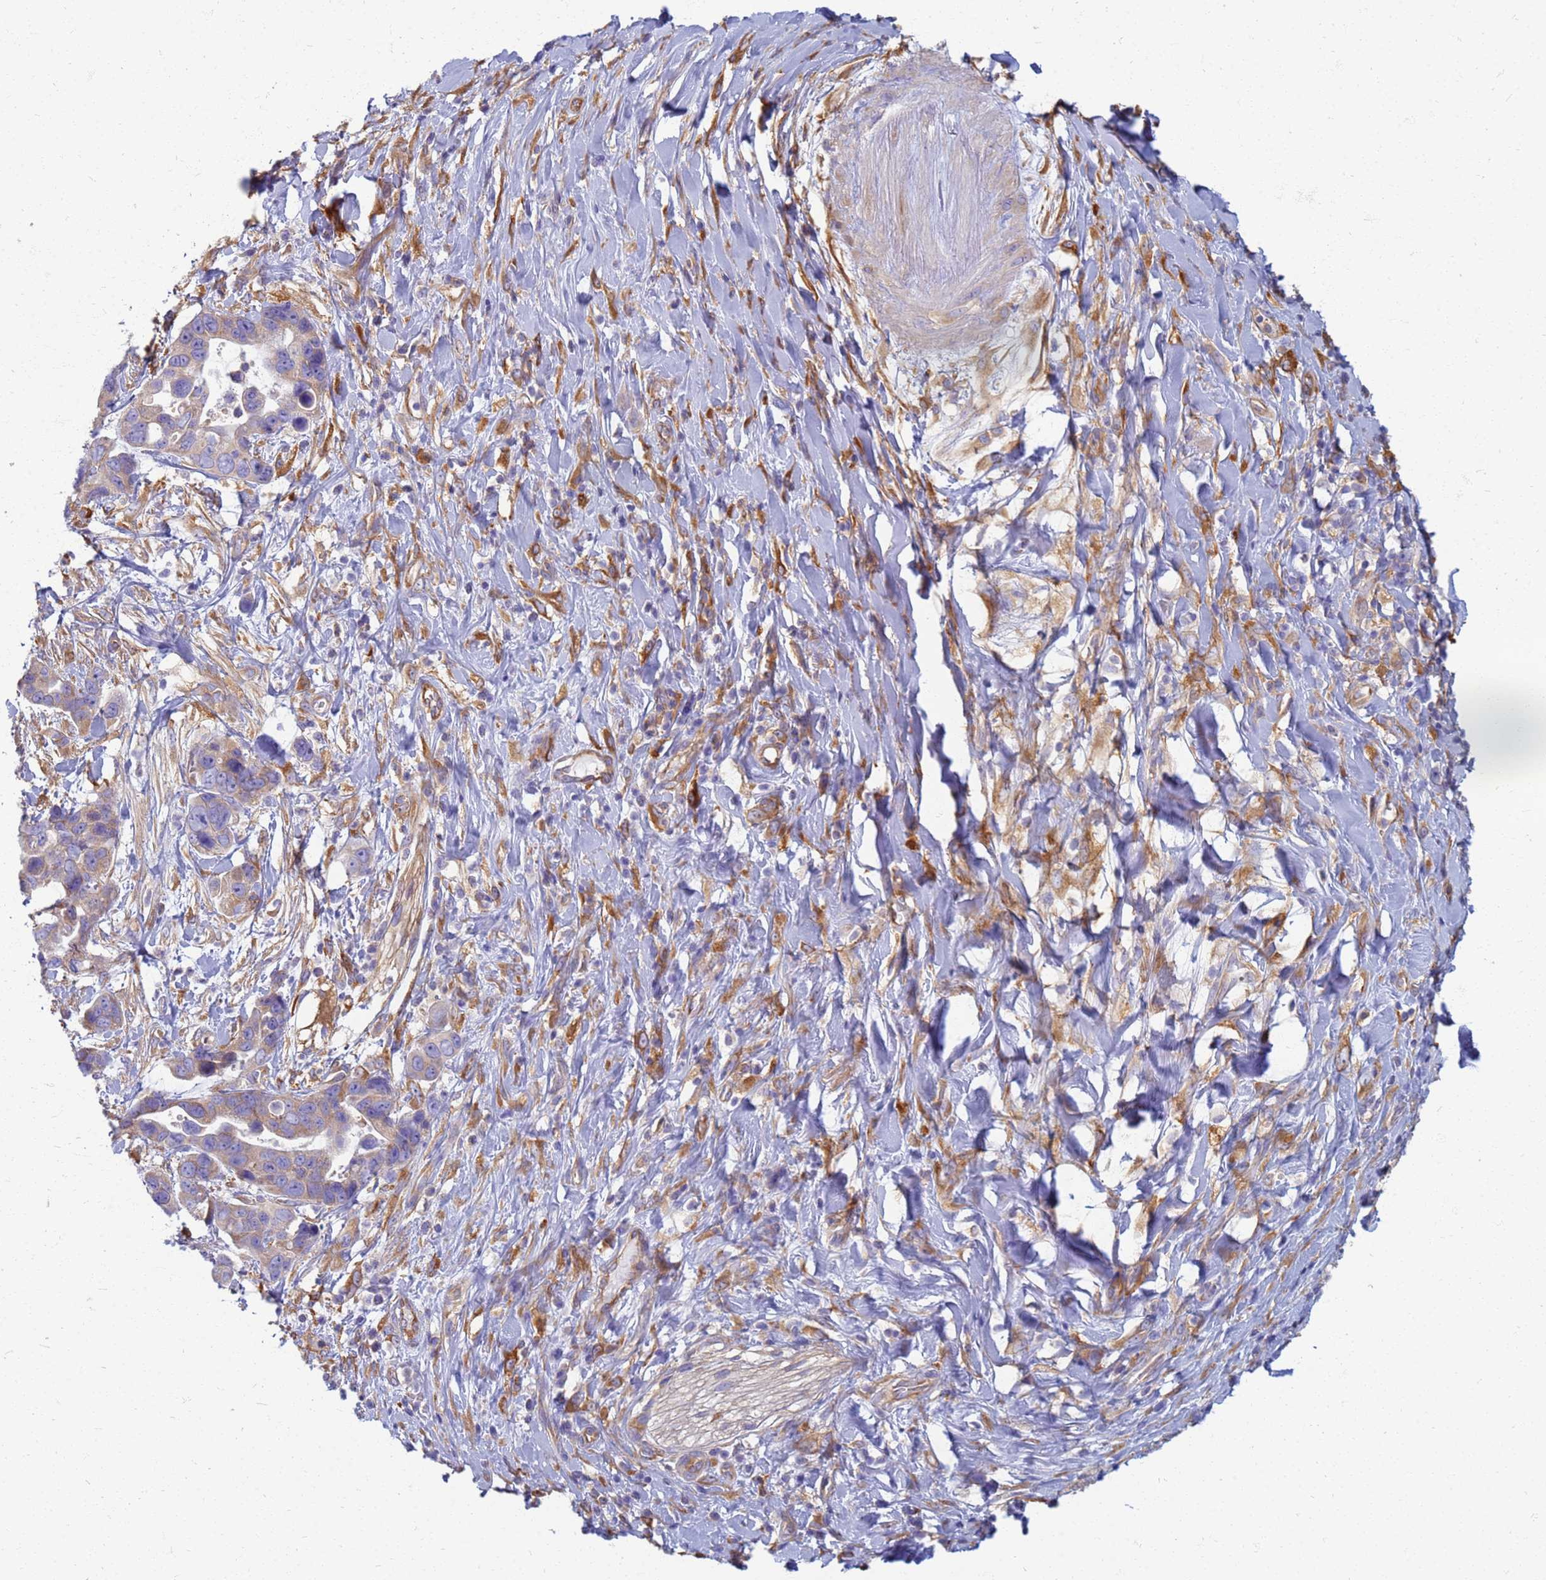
{"staining": {"intensity": "weak", "quantity": "25%-75%", "location": "cytoplasmic/membranous"}, "tissue": "pancreatic cancer", "cell_type": "Tumor cells", "image_type": "cancer", "snomed": [{"axis": "morphology", "description": "Normal tissue, NOS"}, {"axis": "morphology", "description": "Adenocarcinoma, NOS"}, {"axis": "topography", "description": "Lymph node"}, {"axis": "topography", "description": "Pancreas"}], "caption": "Brown immunohistochemical staining in pancreatic cancer reveals weak cytoplasmic/membranous expression in approximately 25%-75% of tumor cells.", "gene": "EEA1", "patient": {"sex": "female", "age": 67}}